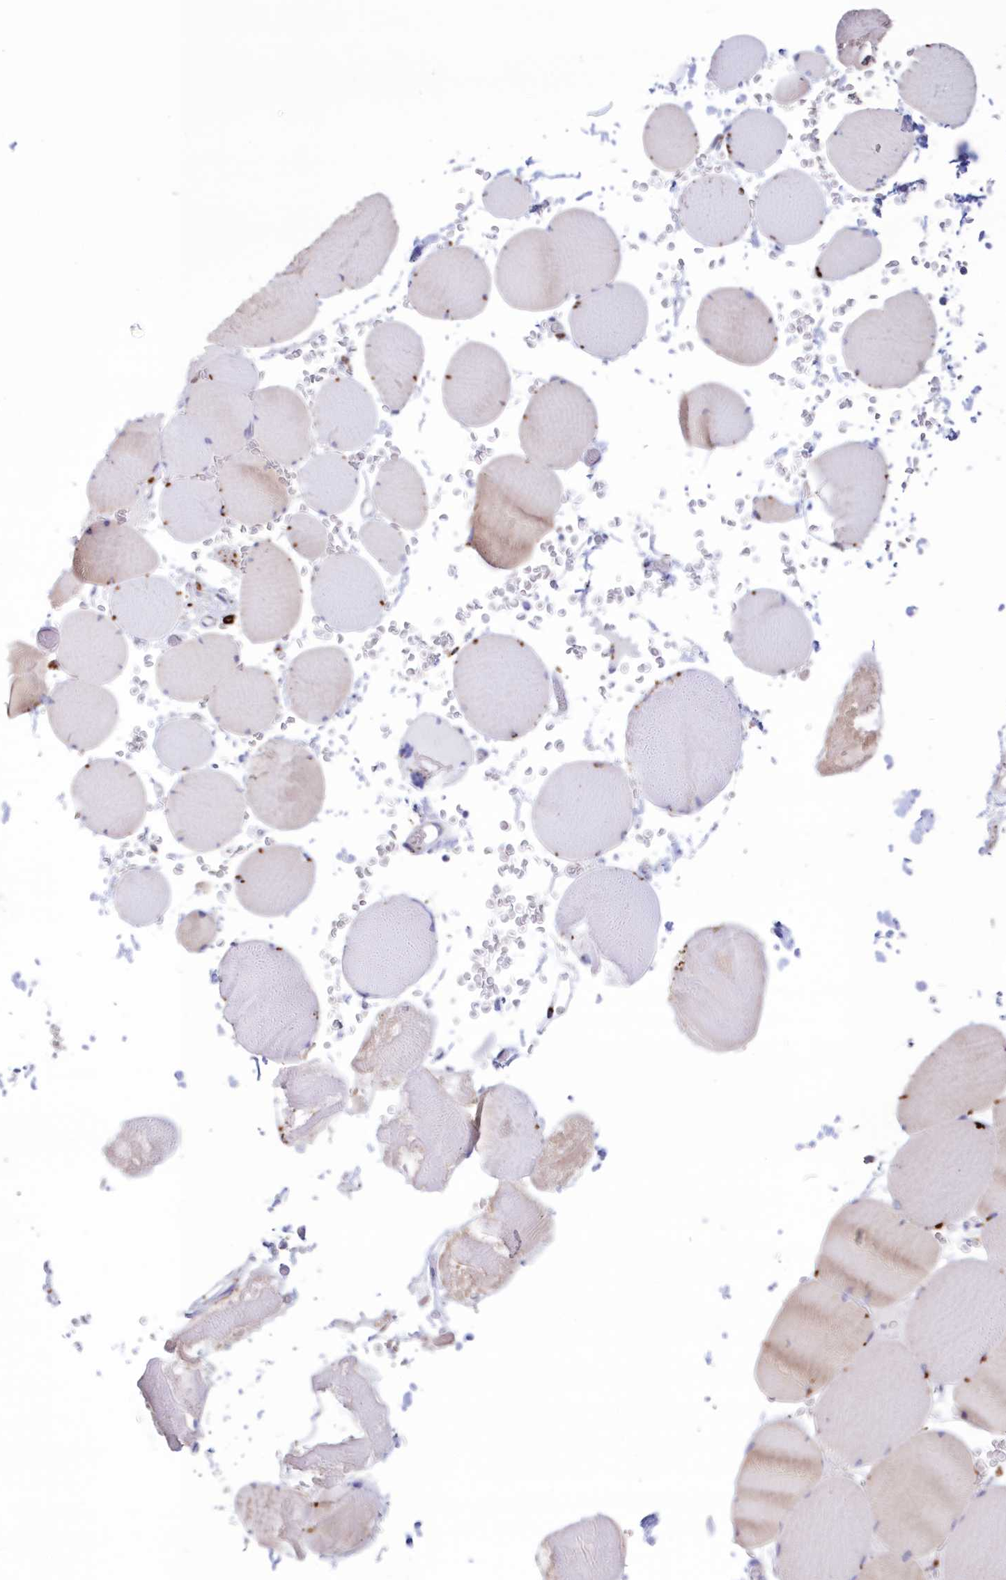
{"staining": {"intensity": "moderate", "quantity": "<25%", "location": "cytoplasmic/membranous"}, "tissue": "skeletal muscle", "cell_type": "Myocytes", "image_type": "normal", "snomed": [{"axis": "morphology", "description": "Normal tissue, NOS"}, {"axis": "topography", "description": "Skeletal muscle"}, {"axis": "topography", "description": "Head-Neck"}], "caption": "Immunohistochemistry (DAB (3,3'-diaminobenzidine)) staining of benign skeletal muscle displays moderate cytoplasmic/membranous protein staining in about <25% of myocytes.", "gene": "TPP1", "patient": {"sex": "male", "age": 66}}